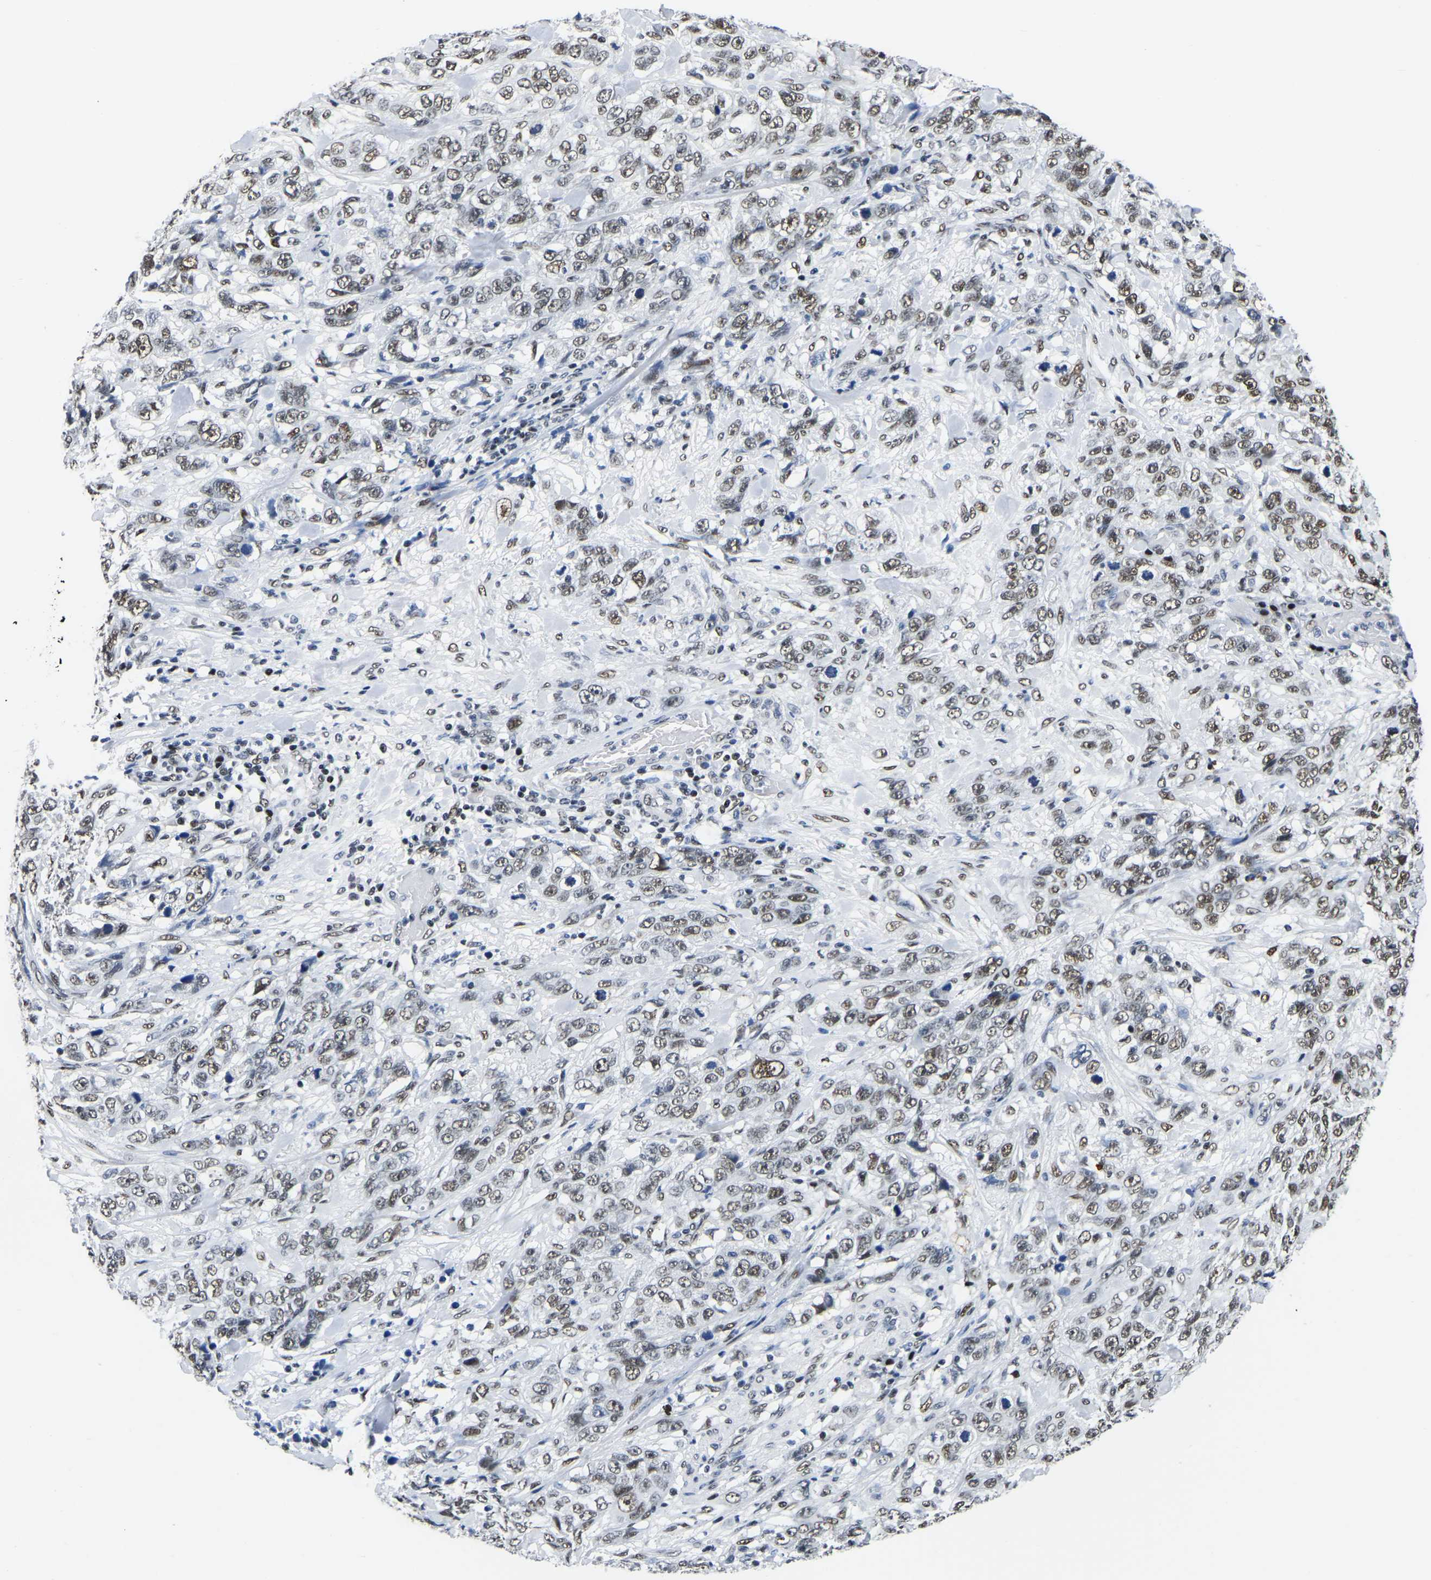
{"staining": {"intensity": "weak", "quantity": ">75%", "location": "nuclear"}, "tissue": "stomach cancer", "cell_type": "Tumor cells", "image_type": "cancer", "snomed": [{"axis": "morphology", "description": "Adenocarcinoma, NOS"}, {"axis": "topography", "description": "Stomach"}], "caption": "This image reveals IHC staining of stomach cancer (adenocarcinoma), with low weak nuclear staining in about >75% of tumor cells.", "gene": "UBA1", "patient": {"sex": "male", "age": 48}}